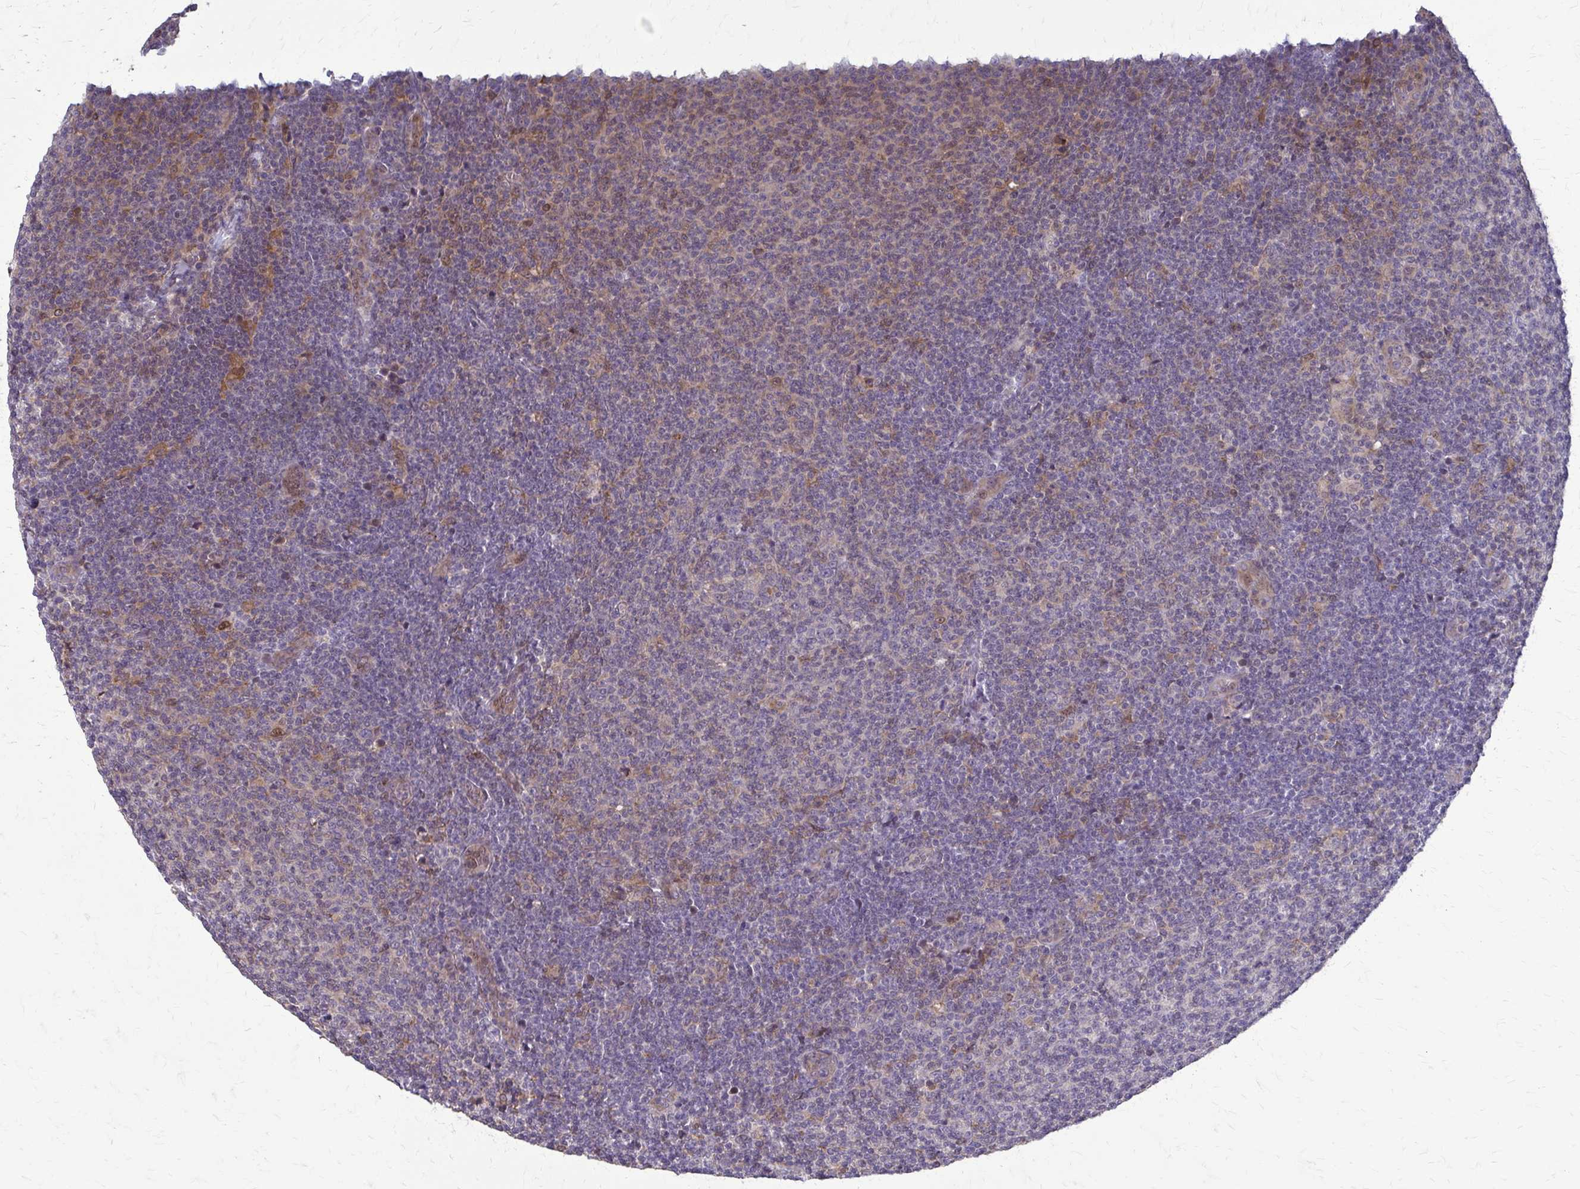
{"staining": {"intensity": "negative", "quantity": "none", "location": "none"}, "tissue": "lymphoma", "cell_type": "Tumor cells", "image_type": "cancer", "snomed": [{"axis": "morphology", "description": "Malignant lymphoma, non-Hodgkin's type, Low grade"}, {"axis": "topography", "description": "Lymph node"}], "caption": "Immunohistochemistry of low-grade malignant lymphoma, non-Hodgkin's type exhibits no expression in tumor cells.", "gene": "ZNF34", "patient": {"sex": "male", "age": 66}}